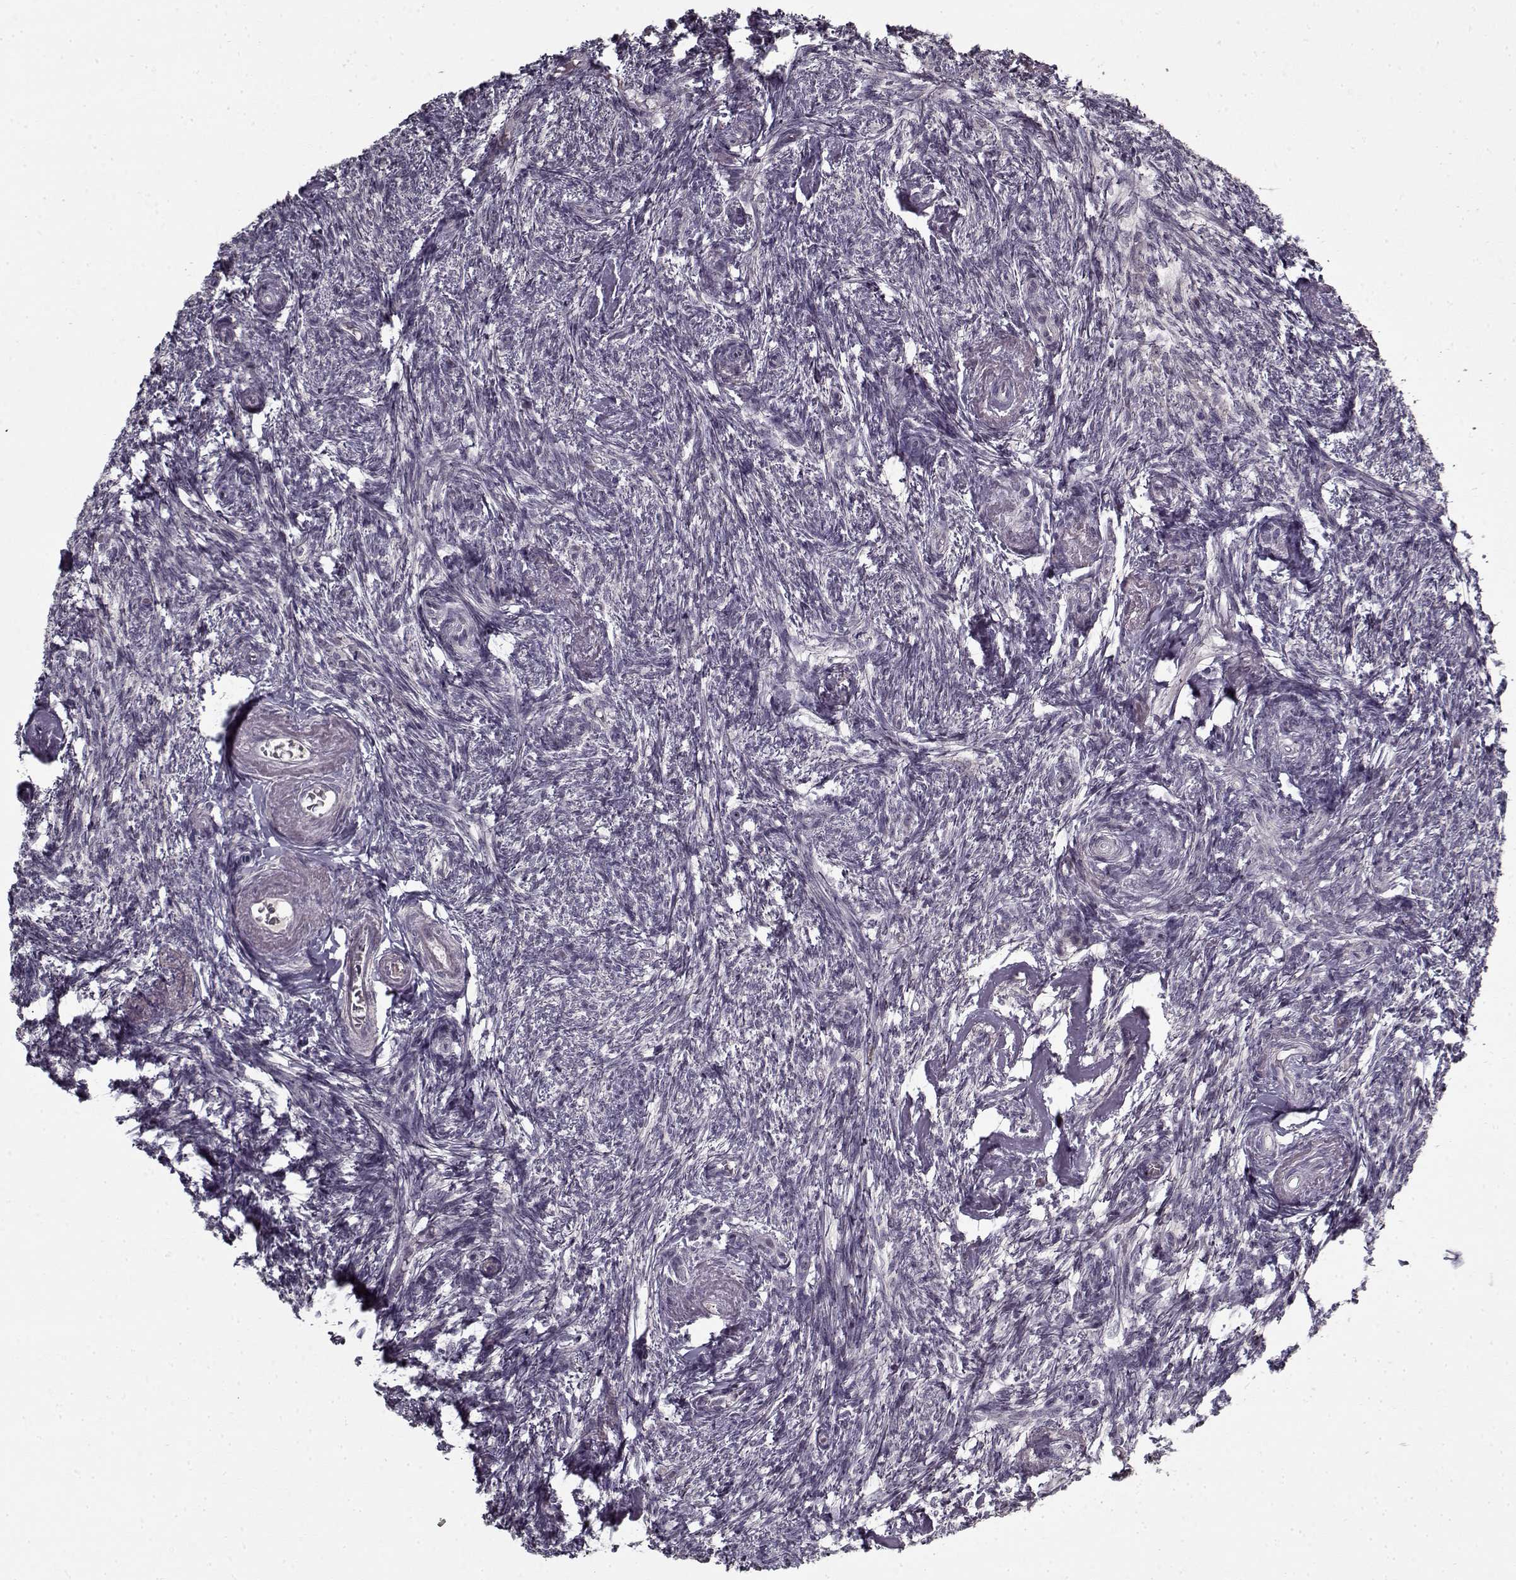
{"staining": {"intensity": "negative", "quantity": "none", "location": "none"}, "tissue": "ovary", "cell_type": "Follicle cells", "image_type": "normal", "snomed": [{"axis": "morphology", "description": "Normal tissue, NOS"}, {"axis": "topography", "description": "Ovary"}], "caption": "This image is of benign ovary stained with immunohistochemistry to label a protein in brown with the nuclei are counter-stained blue. There is no staining in follicle cells. (DAB immunohistochemistry, high magnification).", "gene": "LAMA2", "patient": {"sex": "female", "age": 72}}